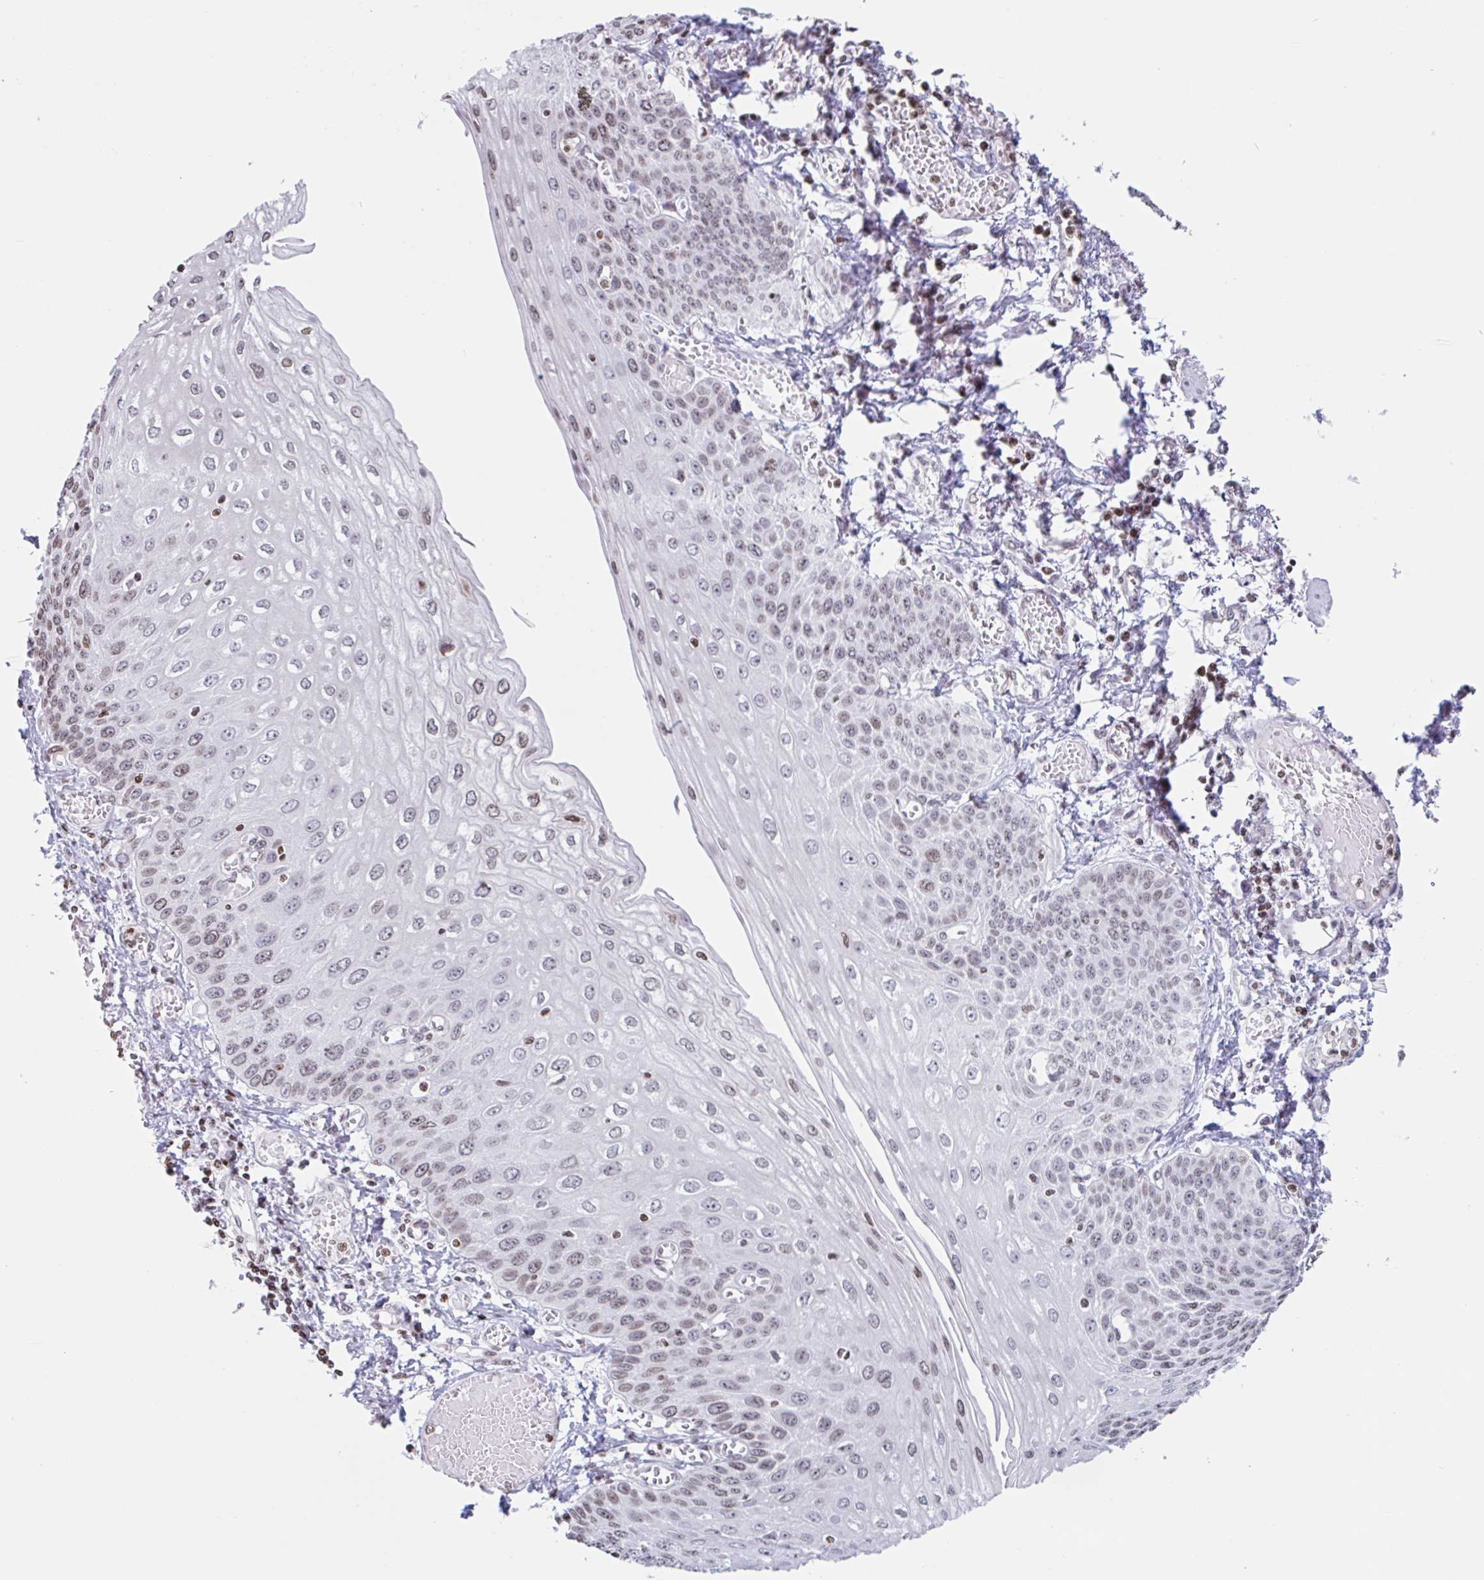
{"staining": {"intensity": "moderate", "quantity": "25%-75%", "location": "nuclear"}, "tissue": "esophagus", "cell_type": "Squamous epithelial cells", "image_type": "normal", "snomed": [{"axis": "morphology", "description": "Normal tissue, NOS"}, {"axis": "morphology", "description": "Adenocarcinoma, NOS"}, {"axis": "topography", "description": "Esophagus"}], "caption": "IHC (DAB (3,3'-diaminobenzidine)) staining of benign human esophagus demonstrates moderate nuclear protein positivity in approximately 25%-75% of squamous epithelial cells. (IHC, brightfield microscopy, high magnification).", "gene": "NOL6", "patient": {"sex": "male", "age": 81}}